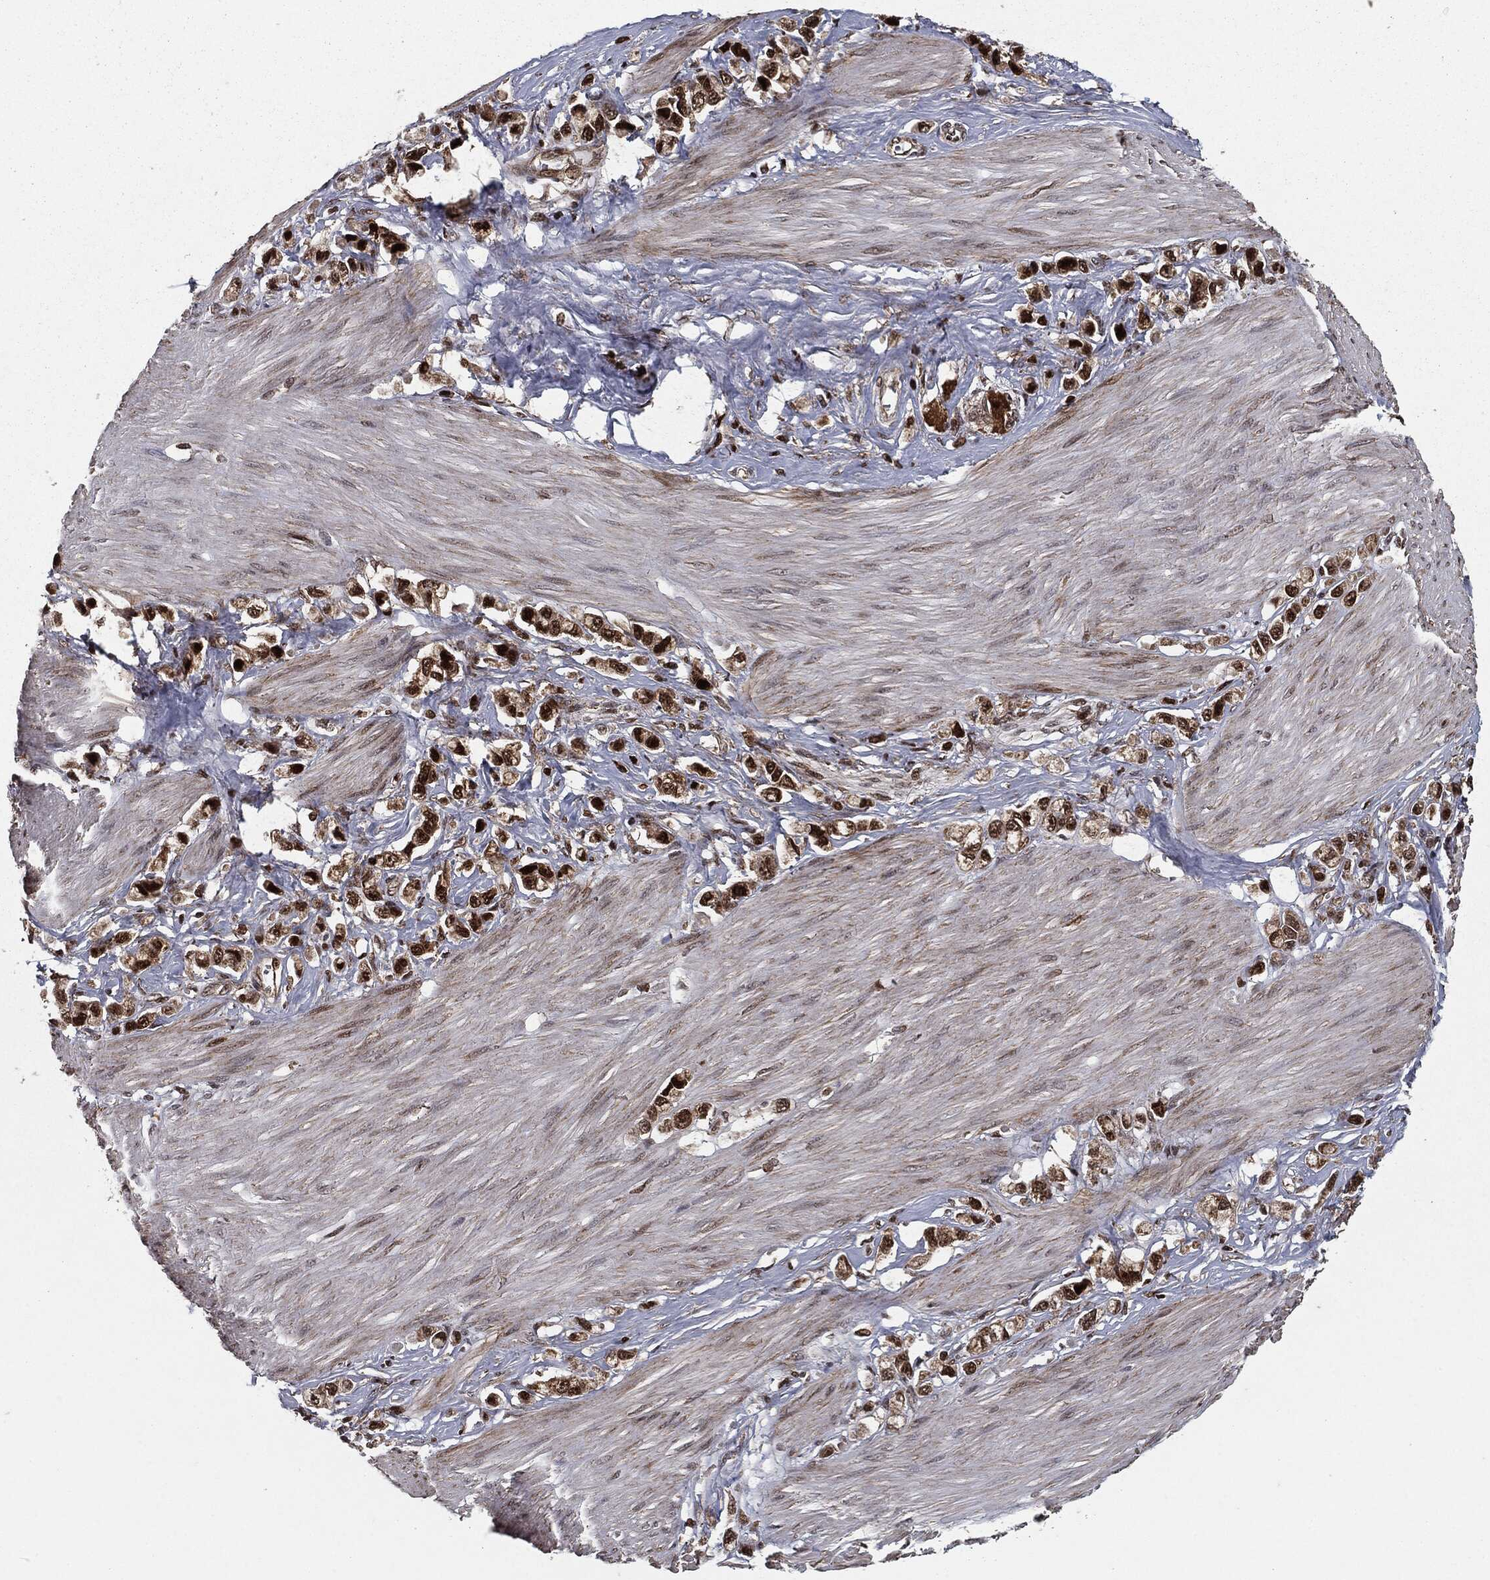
{"staining": {"intensity": "strong", "quantity": ">75%", "location": "cytoplasmic/membranous,nuclear"}, "tissue": "stomach cancer", "cell_type": "Tumor cells", "image_type": "cancer", "snomed": [{"axis": "morphology", "description": "Normal tissue, NOS"}, {"axis": "morphology", "description": "Adenocarcinoma, NOS"}, {"axis": "morphology", "description": "Adenocarcinoma, High grade"}, {"axis": "topography", "description": "Stomach, upper"}, {"axis": "topography", "description": "Stomach"}], "caption": "IHC micrograph of neoplastic tissue: stomach cancer stained using IHC reveals high levels of strong protein expression localized specifically in the cytoplasmic/membranous and nuclear of tumor cells, appearing as a cytoplasmic/membranous and nuclear brown color.", "gene": "CHCHD2", "patient": {"sex": "female", "age": 65}}